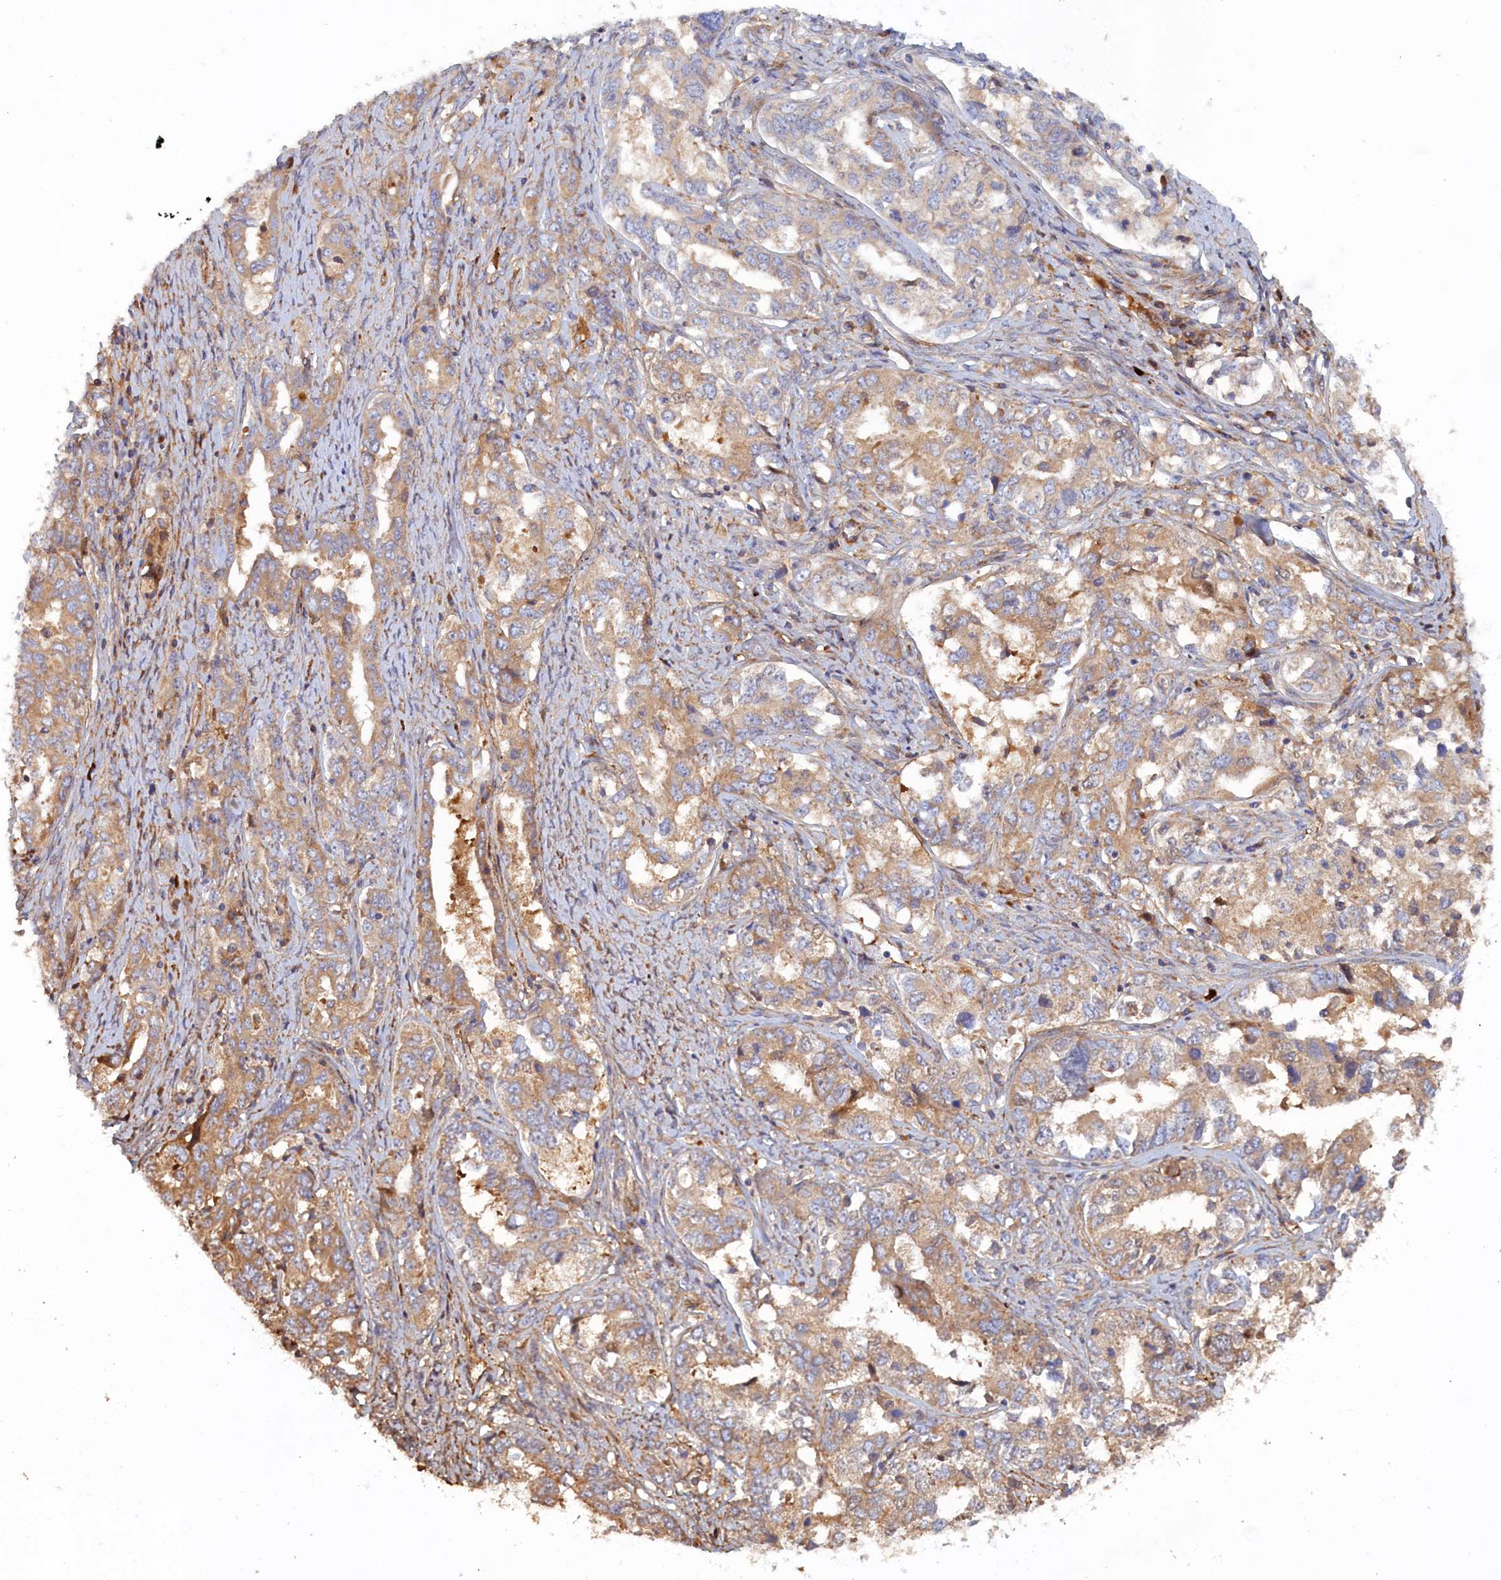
{"staining": {"intensity": "weak", "quantity": "25%-75%", "location": "cytoplasmic/membranous"}, "tissue": "ovarian cancer", "cell_type": "Tumor cells", "image_type": "cancer", "snomed": [{"axis": "morphology", "description": "Carcinoma, endometroid"}, {"axis": "topography", "description": "Ovary"}], "caption": "Protein staining of endometroid carcinoma (ovarian) tissue exhibits weak cytoplasmic/membranous expression in about 25%-75% of tumor cells. (DAB = brown stain, brightfield microscopy at high magnification).", "gene": "TMEM196", "patient": {"sex": "female", "age": 62}}